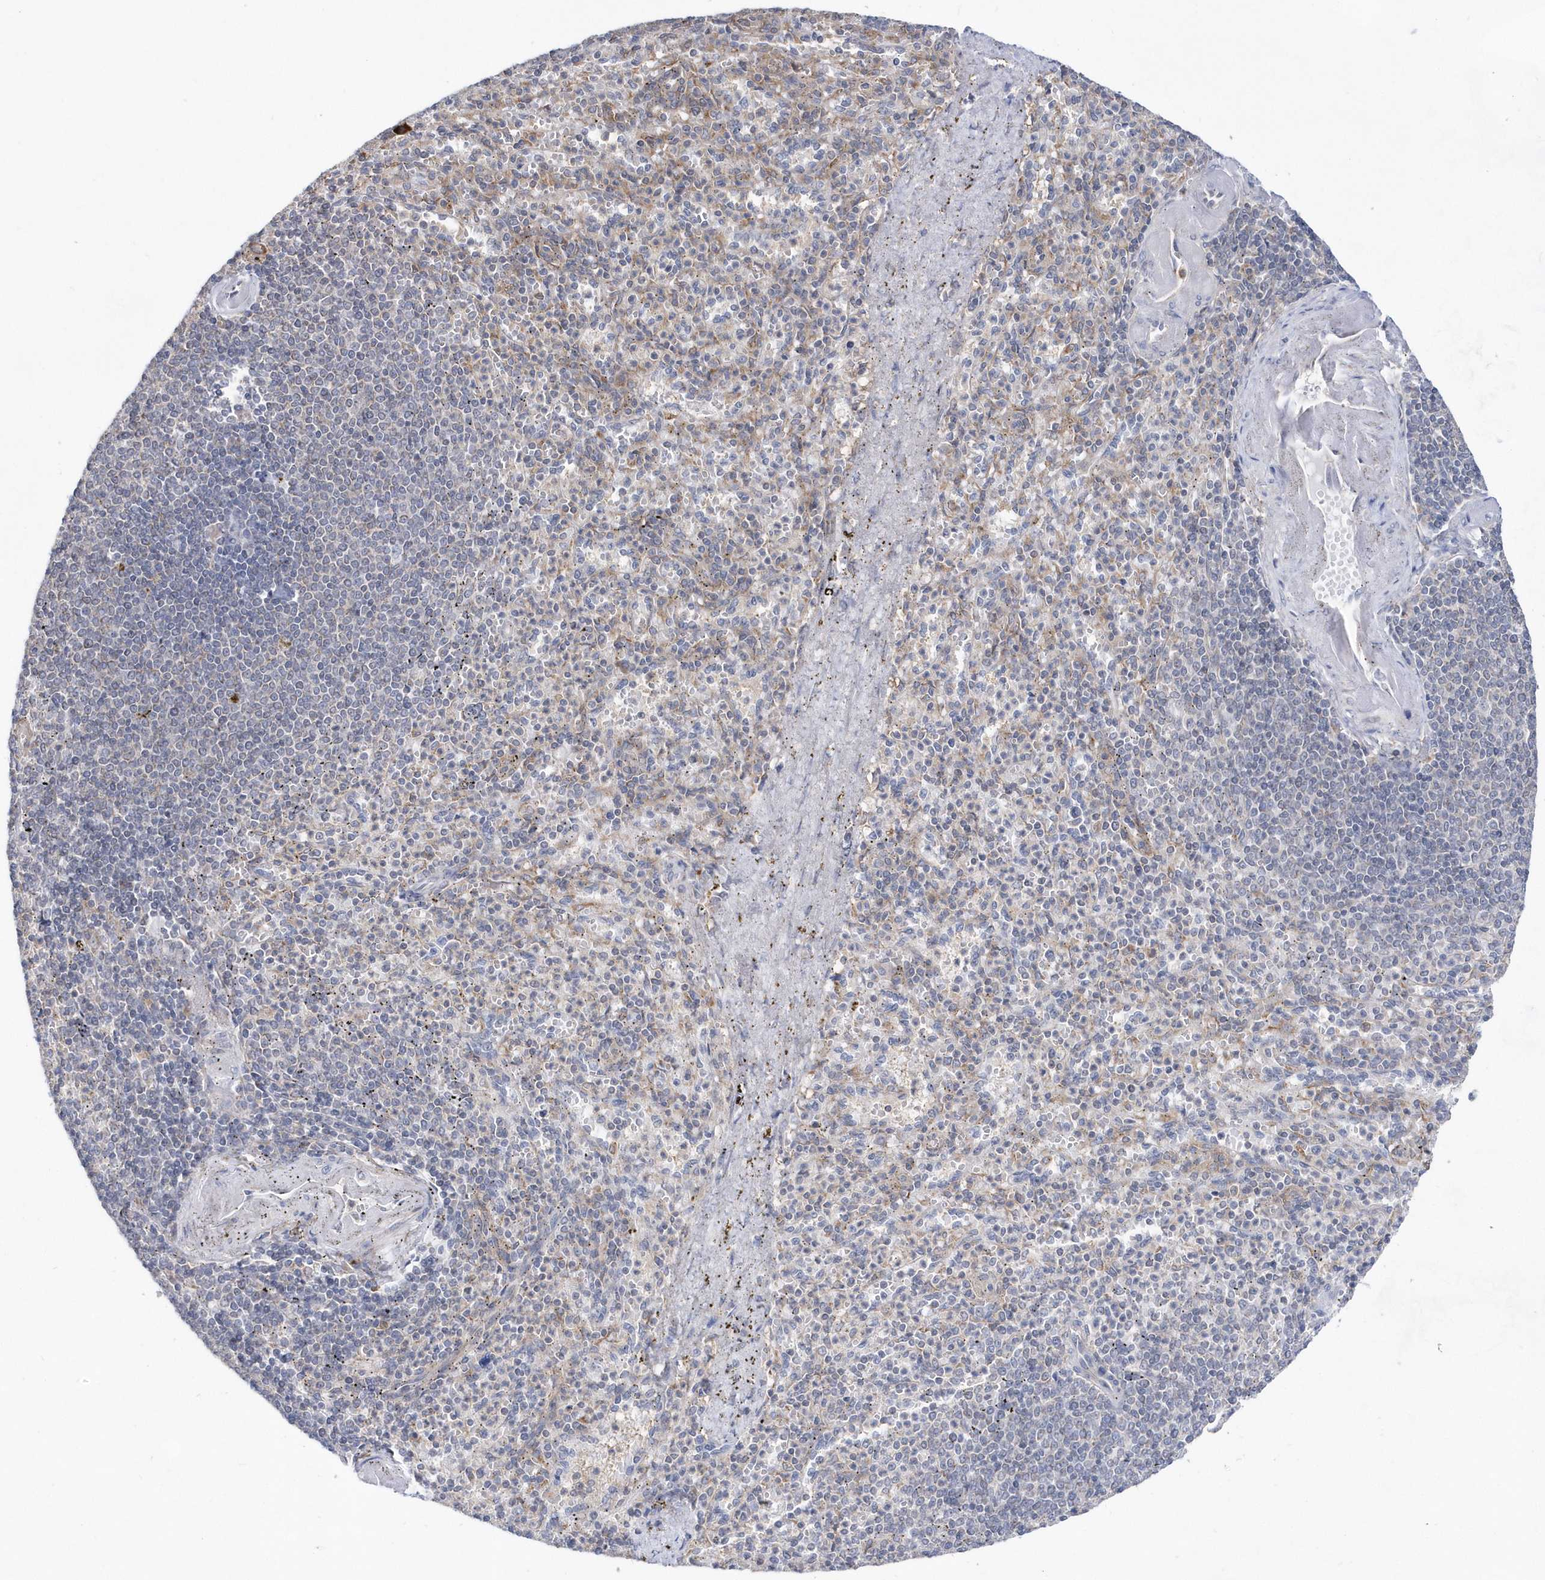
{"staining": {"intensity": "negative", "quantity": "none", "location": "none"}, "tissue": "spleen", "cell_type": "Cells in red pulp", "image_type": "normal", "snomed": [{"axis": "morphology", "description": "Normal tissue, NOS"}, {"axis": "topography", "description": "Spleen"}], "caption": "This micrograph is of benign spleen stained with immunohistochemistry (IHC) to label a protein in brown with the nuclei are counter-stained blue. There is no expression in cells in red pulp. (IHC, brightfield microscopy, high magnification).", "gene": "BDH2", "patient": {"sex": "female", "age": 74}}